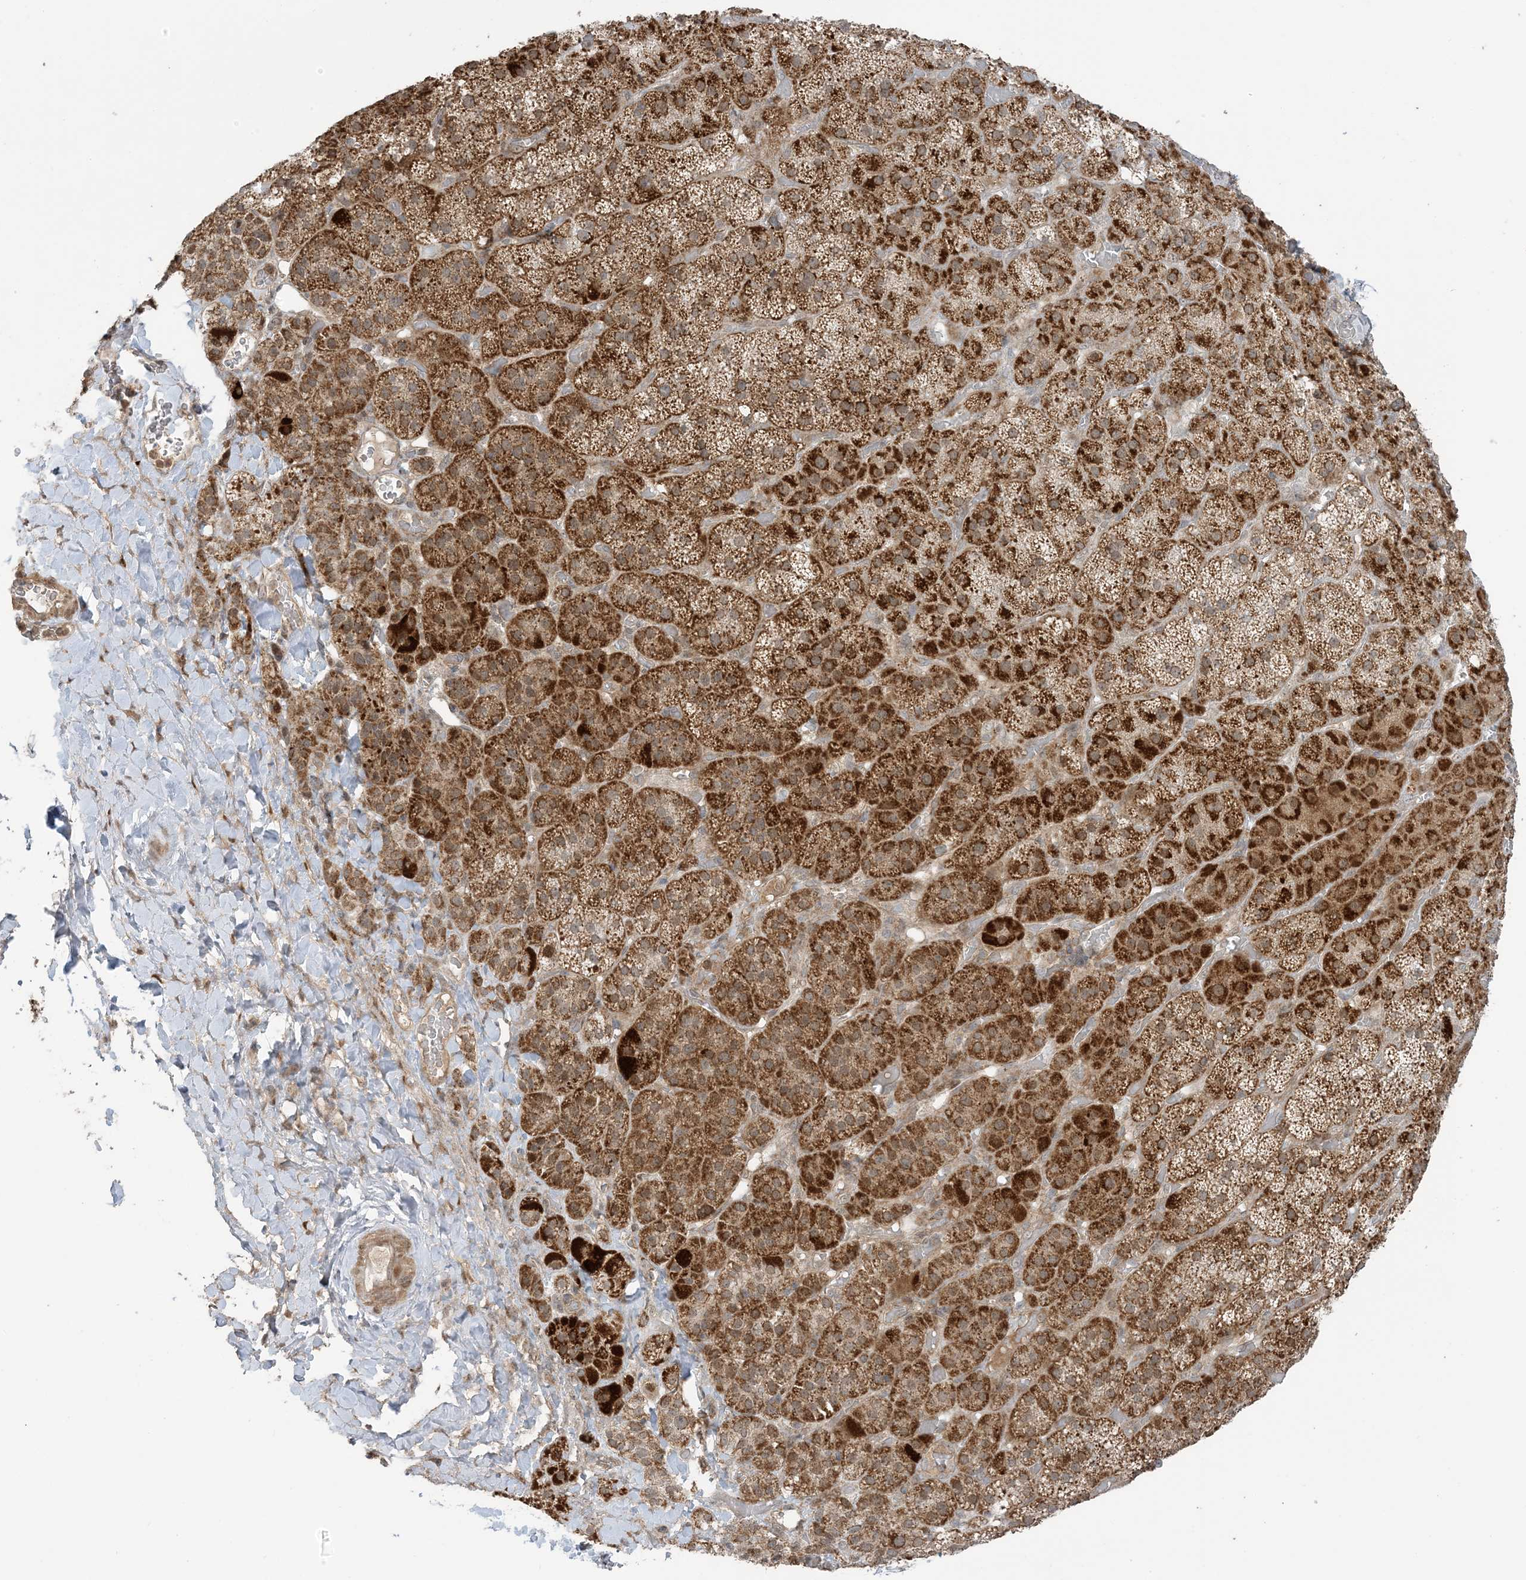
{"staining": {"intensity": "strong", "quantity": ">75%", "location": "cytoplasmic/membranous"}, "tissue": "adrenal gland", "cell_type": "Glandular cells", "image_type": "normal", "snomed": [{"axis": "morphology", "description": "Normal tissue, NOS"}, {"axis": "topography", "description": "Adrenal gland"}], "caption": "IHC of normal adrenal gland shows high levels of strong cytoplasmic/membranous positivity in approximately >75% of glandular cells.", "gene": "PHLDB2", "patient": {"sex": "male", "age": 57}}